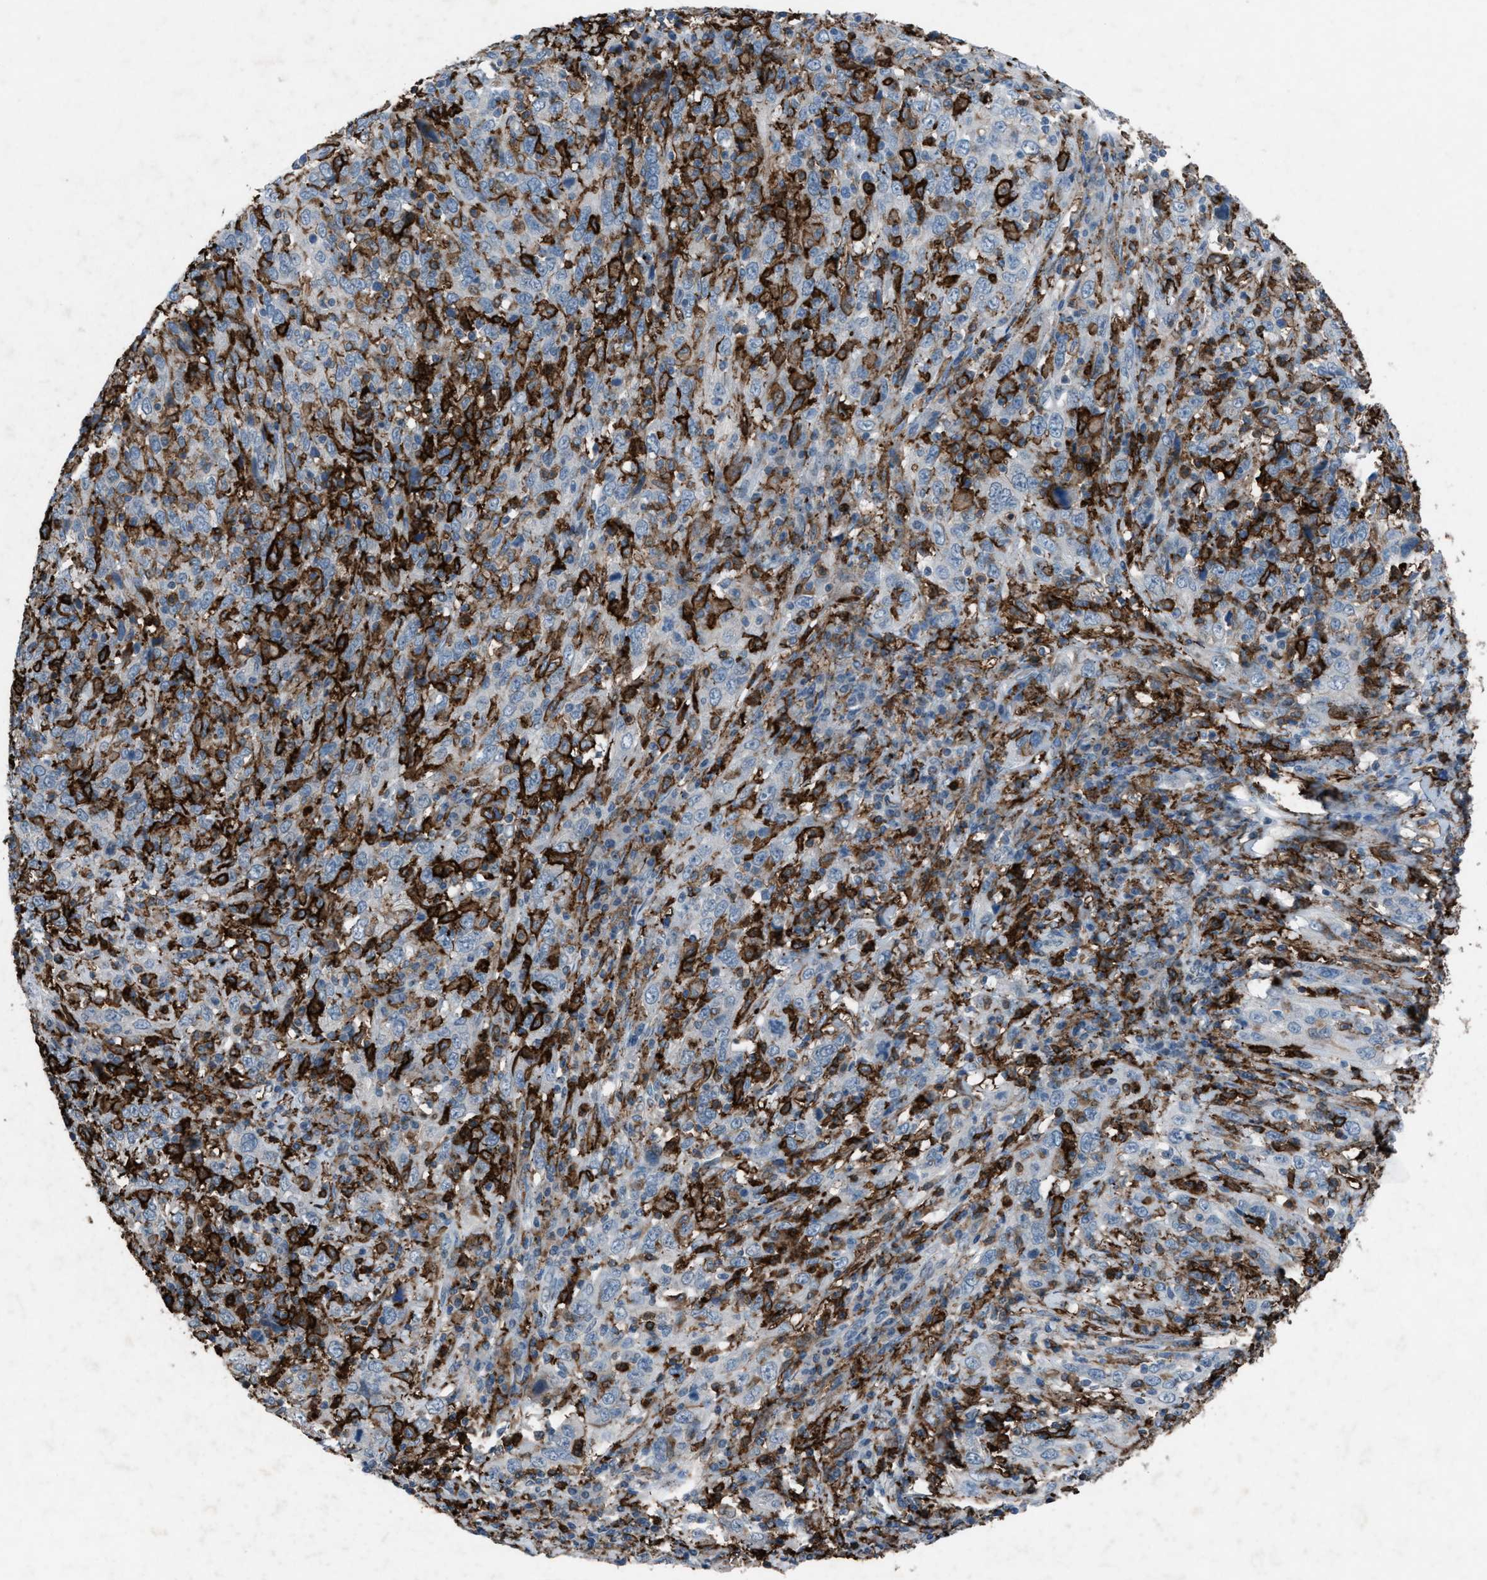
{"staining": {"intensity": "negative", "quantity": "none", "location": "none"}, "tissue": "cervical cancer", "cell_type": "Tumor cells", "image_type": "cancer", "snomed": [{"axis": "morphology", "description": "Squamous cell carcinoma, NOS"}, {"axis": "topography", "description": "Cervix"}], "caption": "This image is of squamous cell carcinoma (cervical) stained with IHC to label a protein in brown with the nuclei are counter-stained blue. There is no staining in tumor cells.", "gene": "FCER1G", "patient": {"sex": "female", "age": 46}}